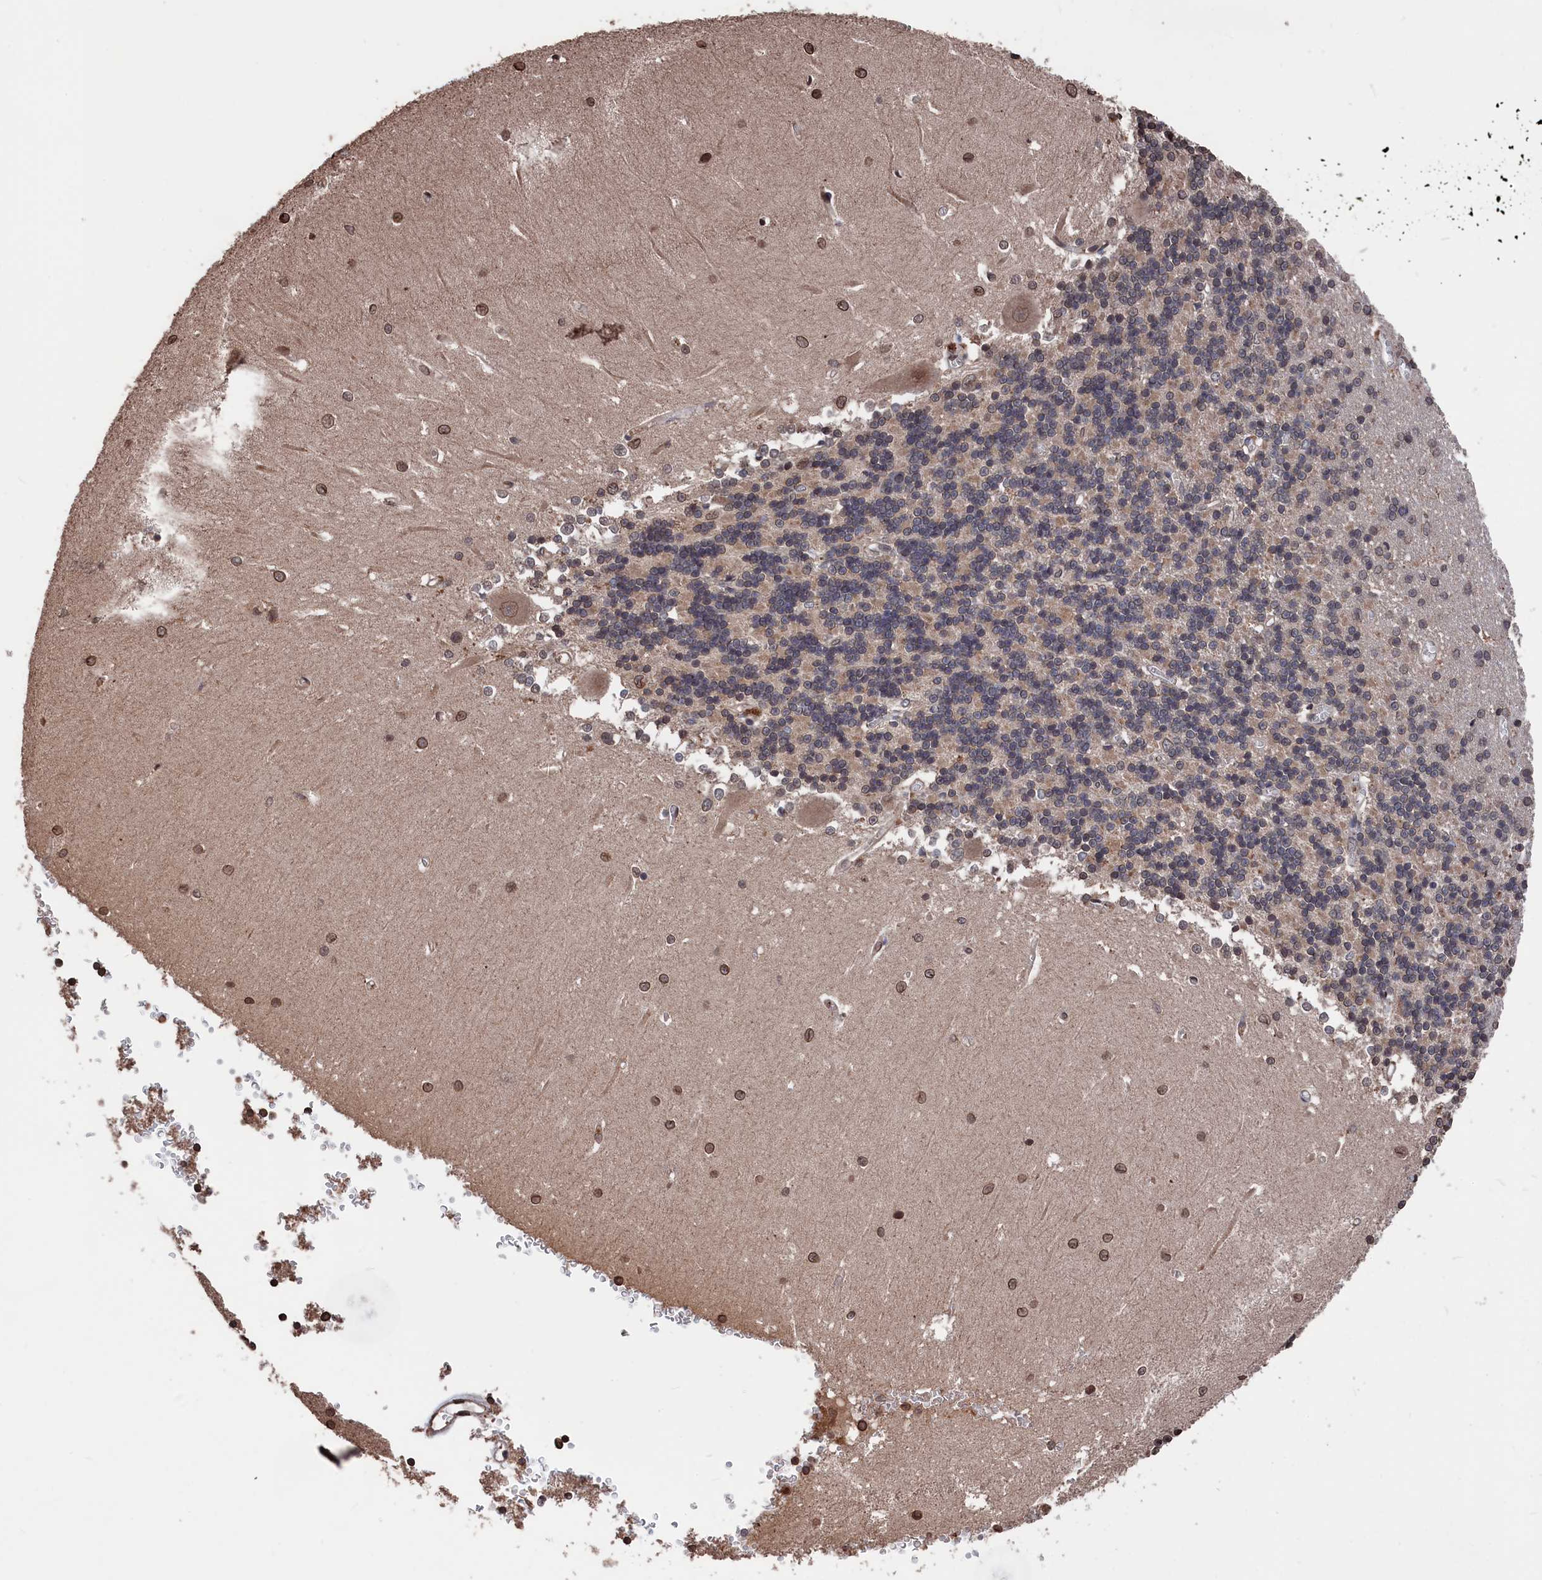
{"staining": {"intensity": "weak", "quantity": "25%-75%", "location": "cytoplasmic/membranous"}, "tissue": "cerebellum", "cell_type": "Cells in granular layer", "image_type": "normal", "snomed": [{"axis": "morphology", "description": "Normal tissue, NOS"}, {"axis": "topography", "description": "Cerebellum"}], "caption": "This is a histology image of immunohistochemistry (IHC) staining of benign cerebellum, which shows weak staining in the cytoplasmic/membranous of cells in granular layer.", "gene": "PDE12", "patient": {"sex": "male", "age": 37}}